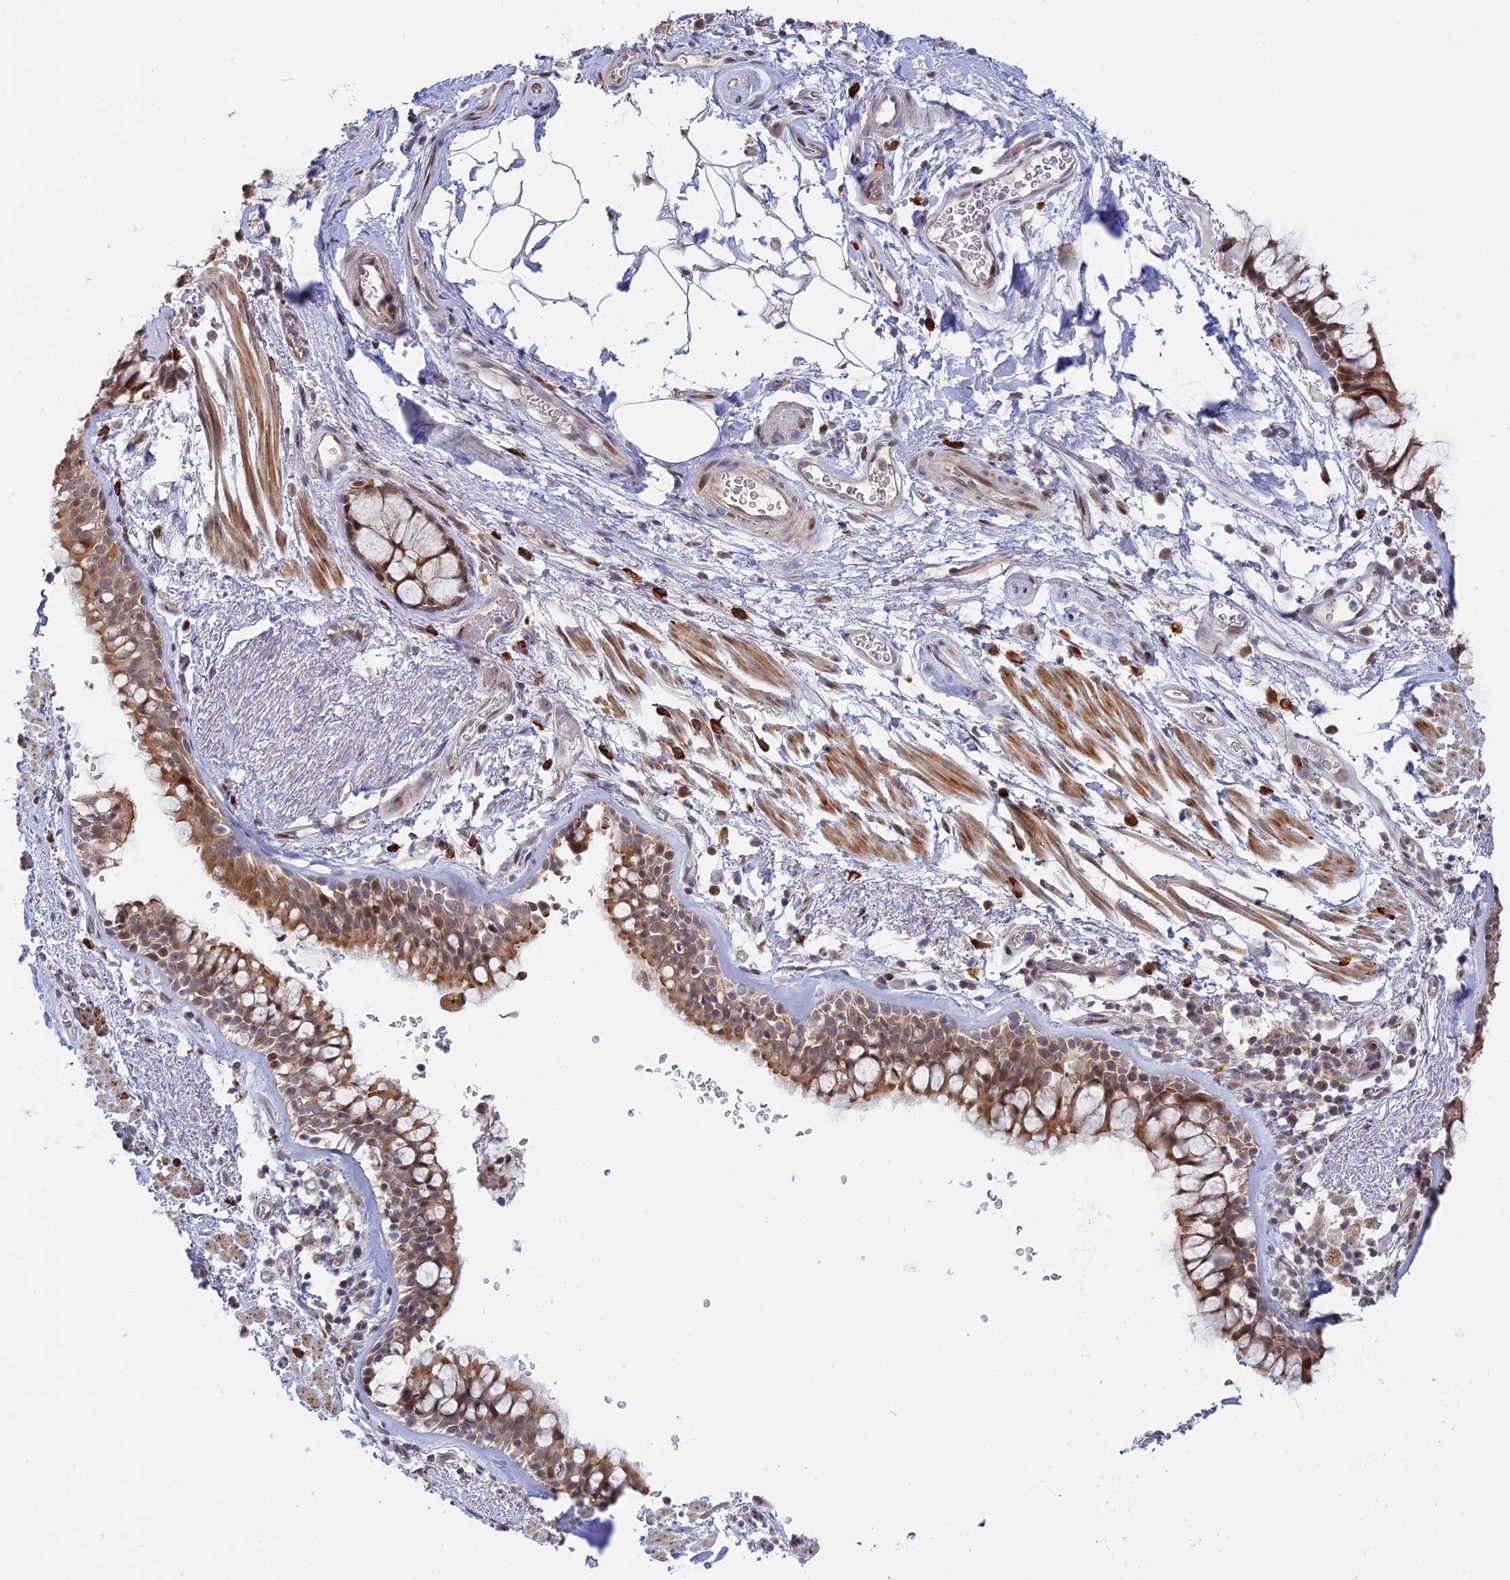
{"staining": {"intensity": "moderate", "quantity": ">75%", "location": "cytoplasmic/membranous,nuclear"}, "tissue": "bronchus", "cell_type": "Respiratory epithelial cells", "image_type": "normal", "snomed": [{"axis": "morphology", "description": "Normal tissue, NOS"}, {"axis": "topography", "description": "Bronchus"}], "caption": "Brown immunohistochemical staining in unremarkable bronchus exhibits moderate cytoplasmic/membranous,nuclear staining in about >75% of respiratory epithelial cells. Nuclei are stained in blue.", "gene": "GSKIP", "patient": {"sex": "male", "age": 65}}